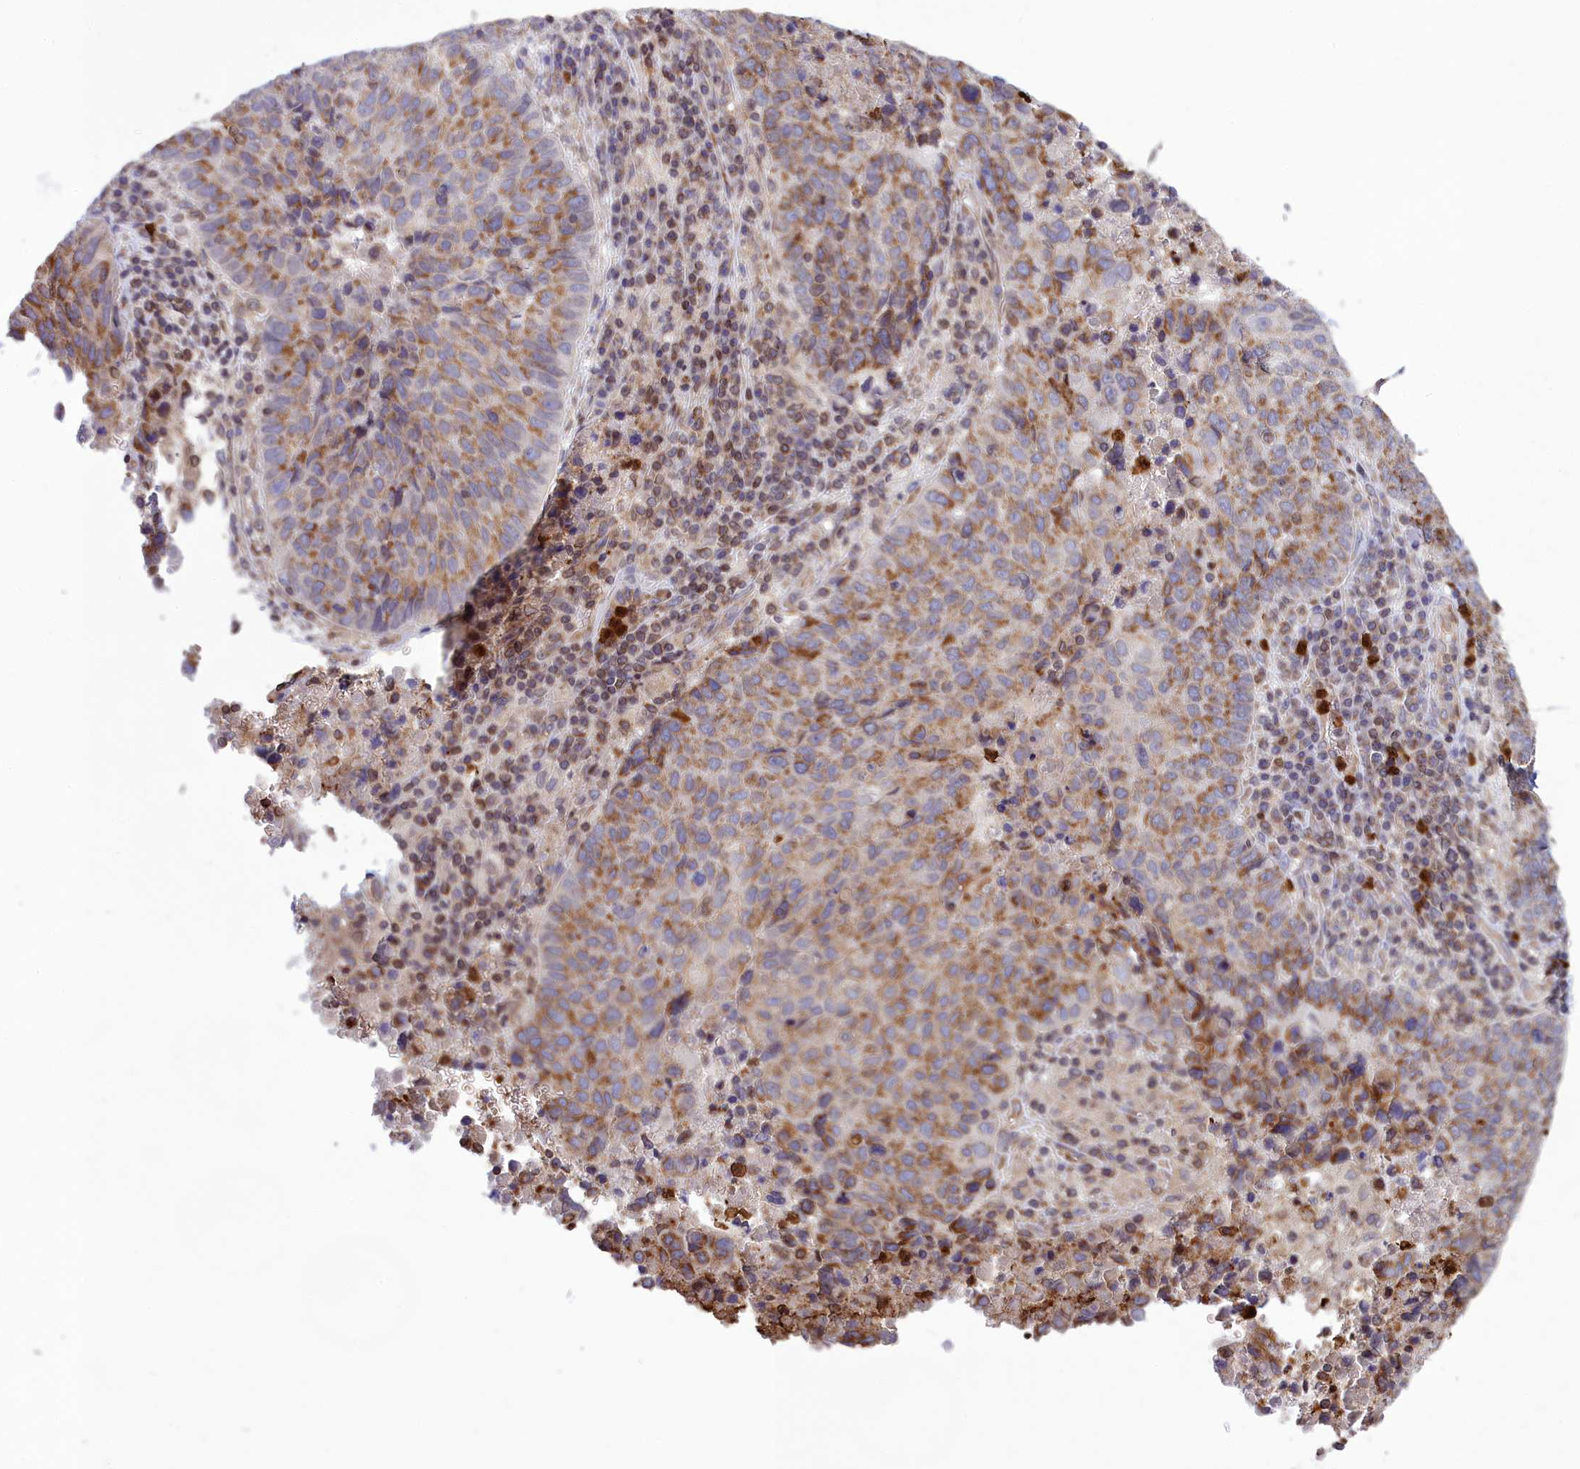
{"staining": {"intensity": "moderate", "quantity": ">75%", "location": "cytoplasmic/membranous"}, "tissue": "lung cancer", "cell_type": "Tumor cells", "image_type": "cancer", "snomed": [{"axis": "morphology", "description": "Squamous cell carcinoma, NOS"}, {"axis": "topography", "description": "Lung"}], "caption": "Human squamous cell carcinoma (lung) stained with a brown dye shows moderate cytoplasmic/membranous positive positivity in about >75% of tumor cells.", "gene": "PKHD1L1", "patient": {"sex": "male", "age": 73}}